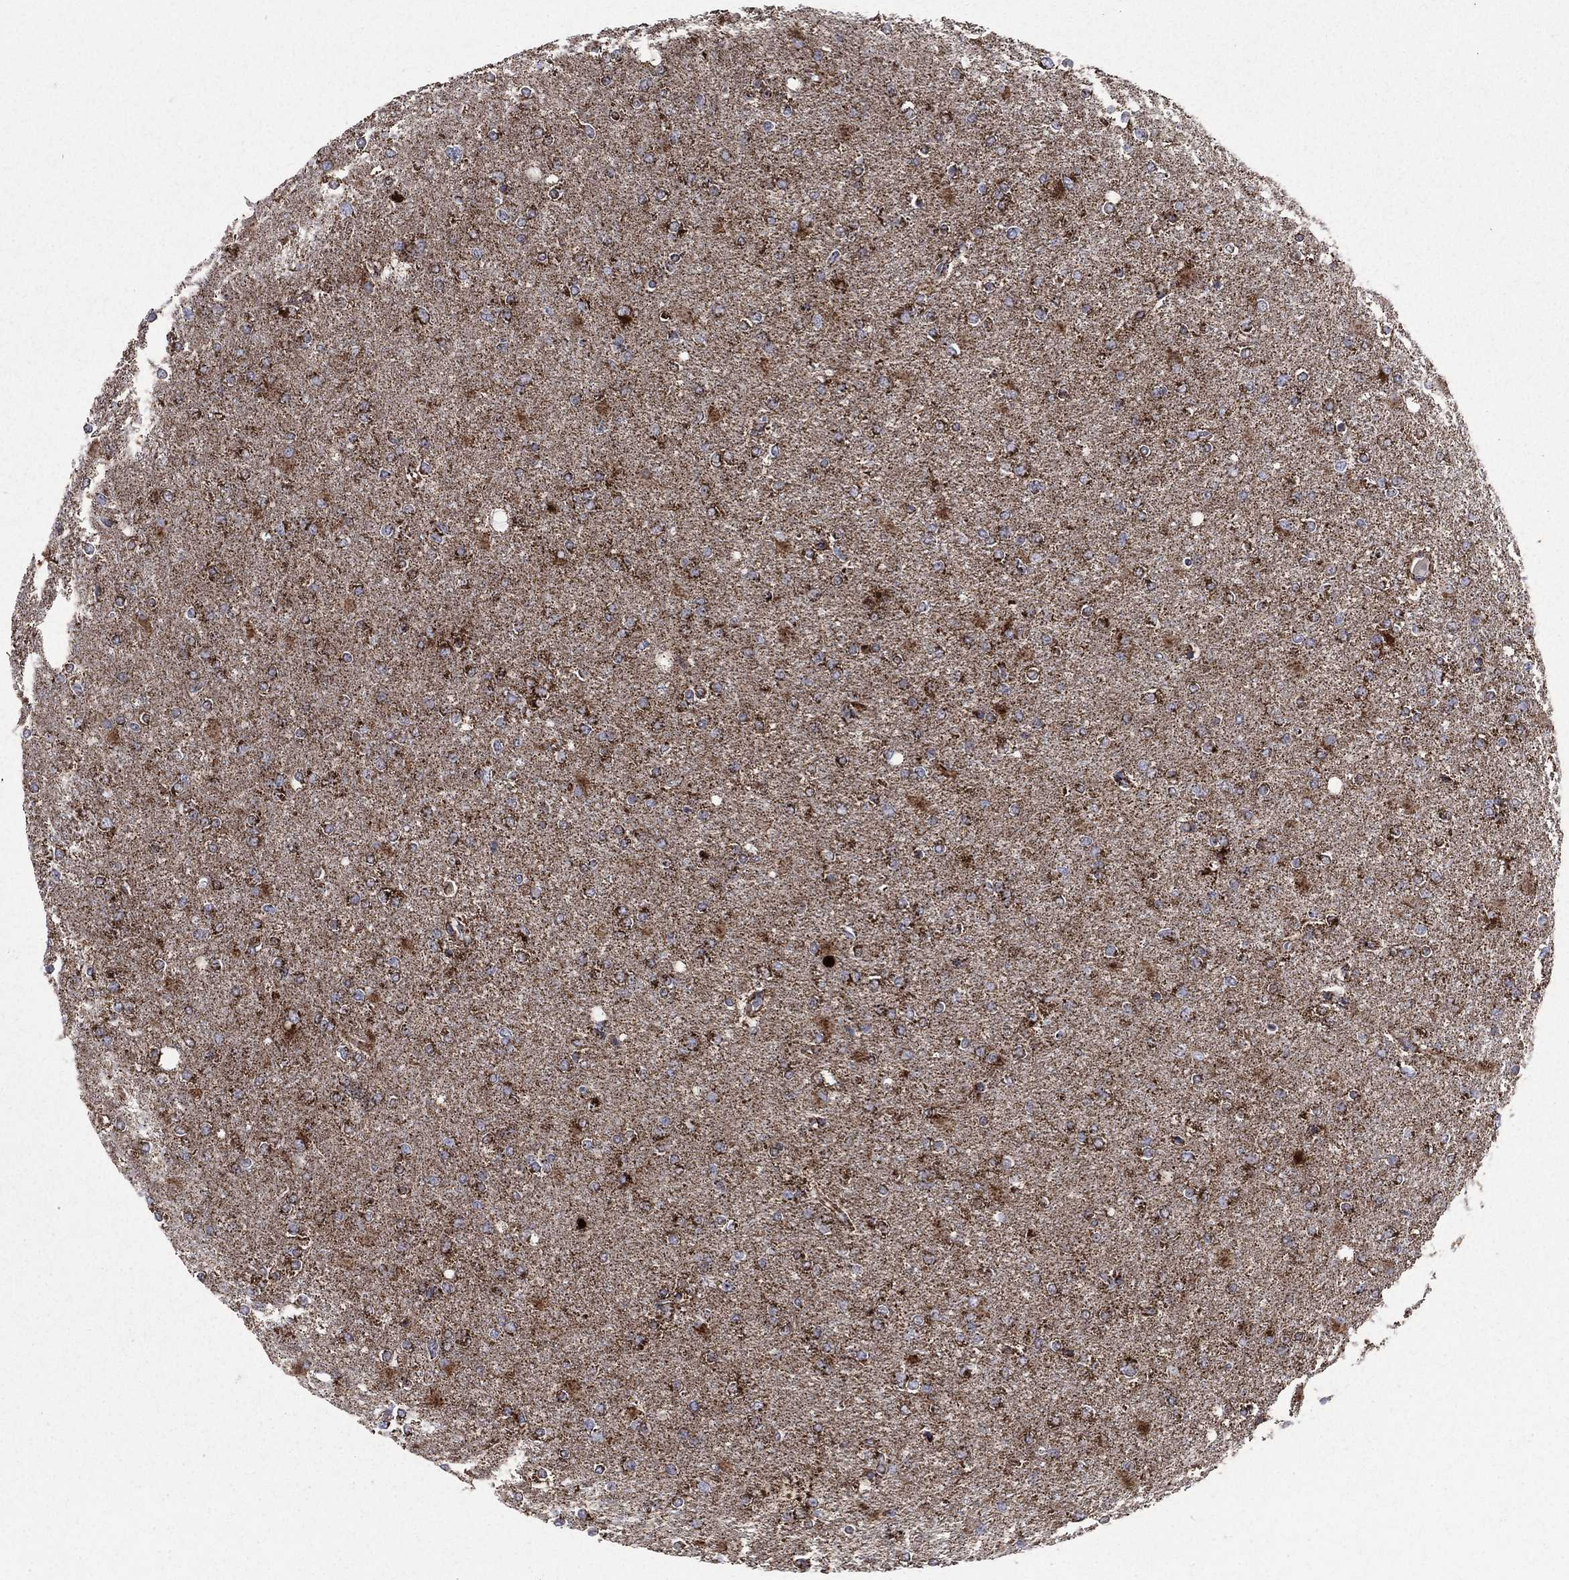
{"staining": {"intensity": "moderate", "quantity": "25%-75%", "location": "cytoplasmic/membranous"}, "tissue": "glioma", "cell_type": "Tumor cells", "image_type": "cancer", "snomed": [{"axis": "morphology", "description": "Glioma, malignant, High grade"}, {"axis": "topography", "description": "Cerebral cortex"}], "caption": "This histopathology image shows immunohistochemistry (IHC) staining of human glioma, with medium moderate cytoplasmic/membranous staining in about 25%-75% of tumor cells.", "gene": "GOT2", "patient": {"sex": "male", "age": 70}}